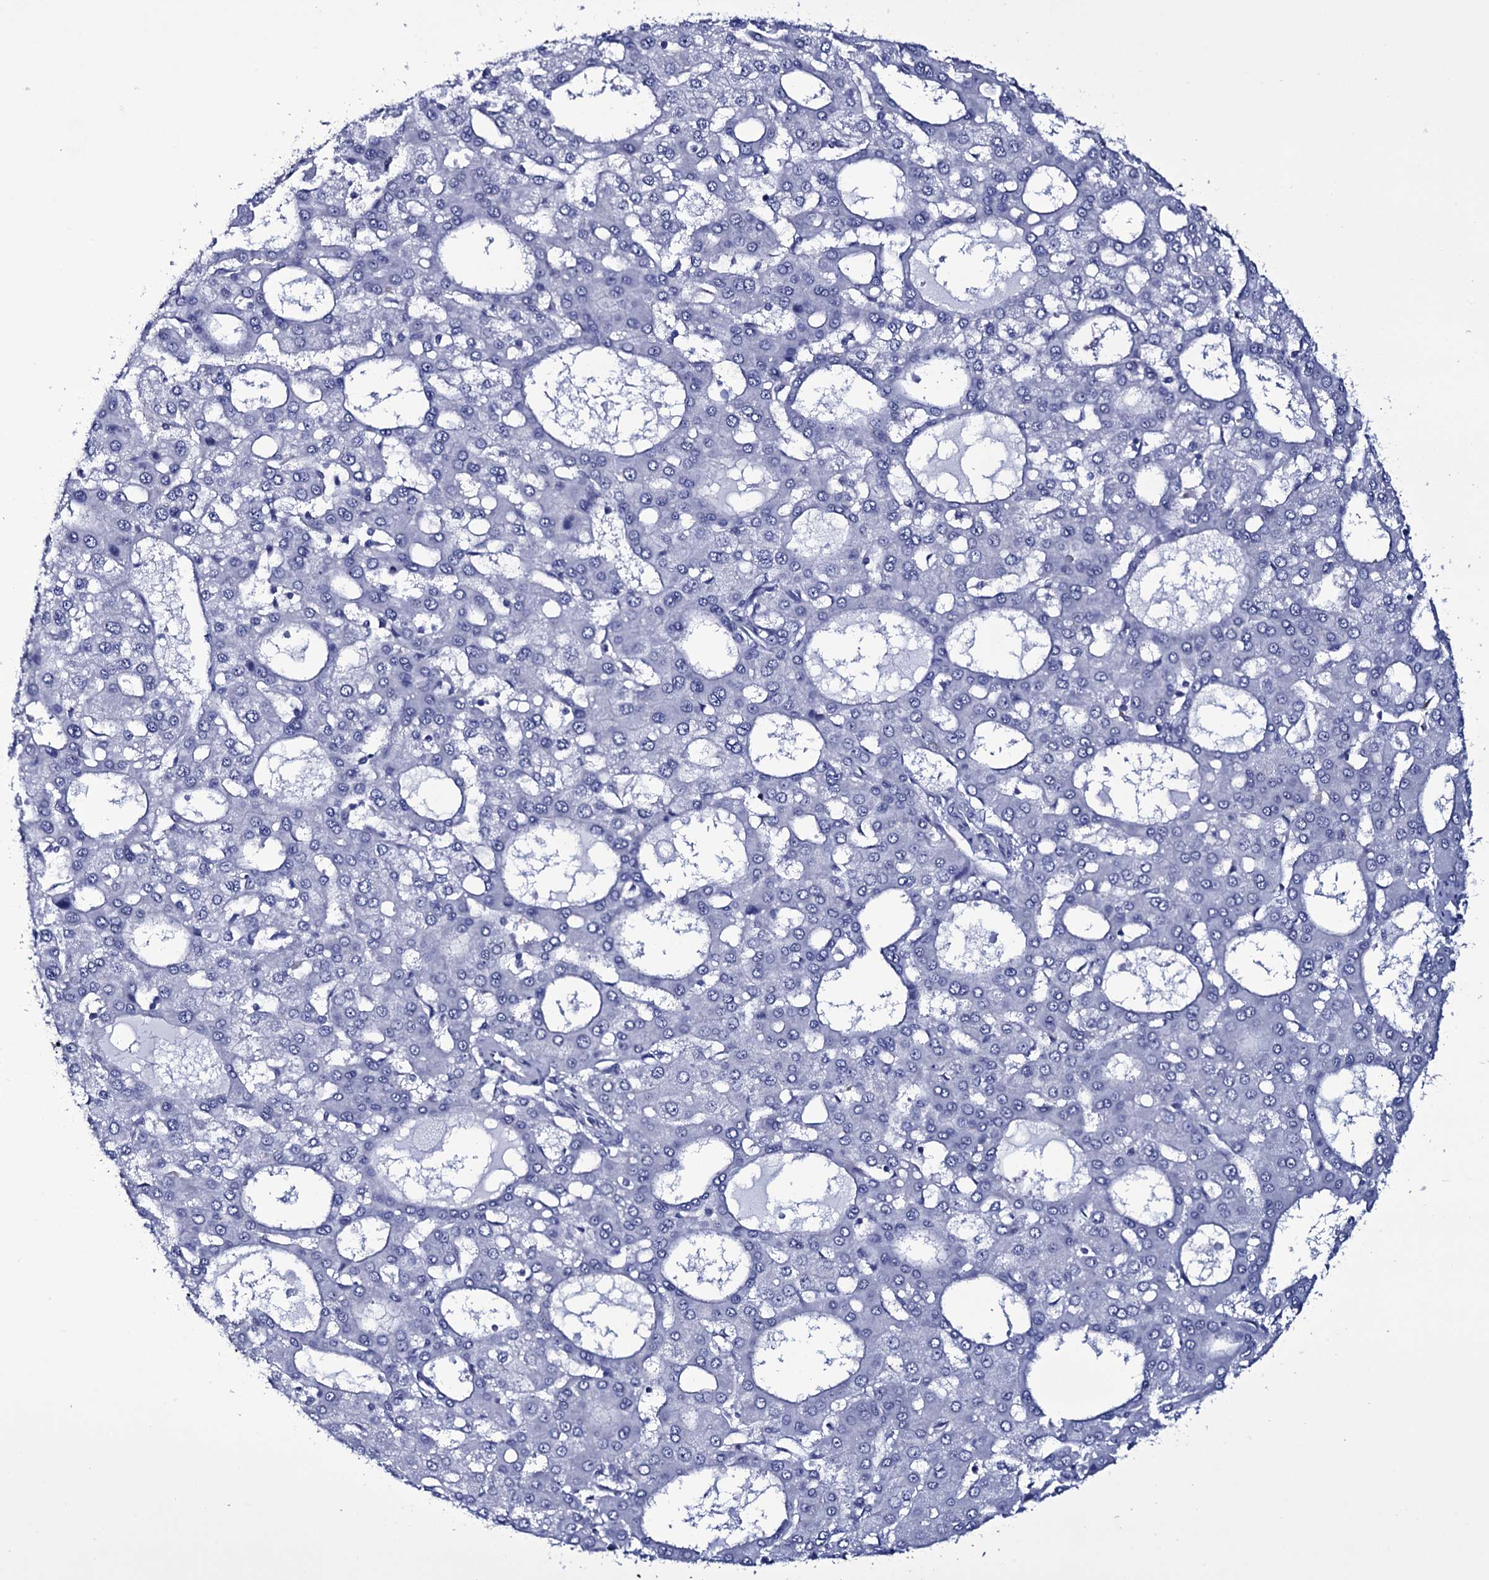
{"staining": {"intensity": "negative", "quantity": "none", "location": "none"}, "tissue": "liver cancer", "cell_type": "Tumor cells", "image_type": "cancer", "snomed": [{"axis": "morphology", "description": "Carcinoma, Hepatocellular, NOS"}, {"axis": "topography", "description": "Liver"}], "caption": "IHC of liver hepatocellular carcinoma exhibits no staining in tumor cells. (Immunohistochemistry (ihc), brightfield microscopy, high magnification).", "gene": "ITPRID2", "patient": {"sex": "male", "age": 47}}